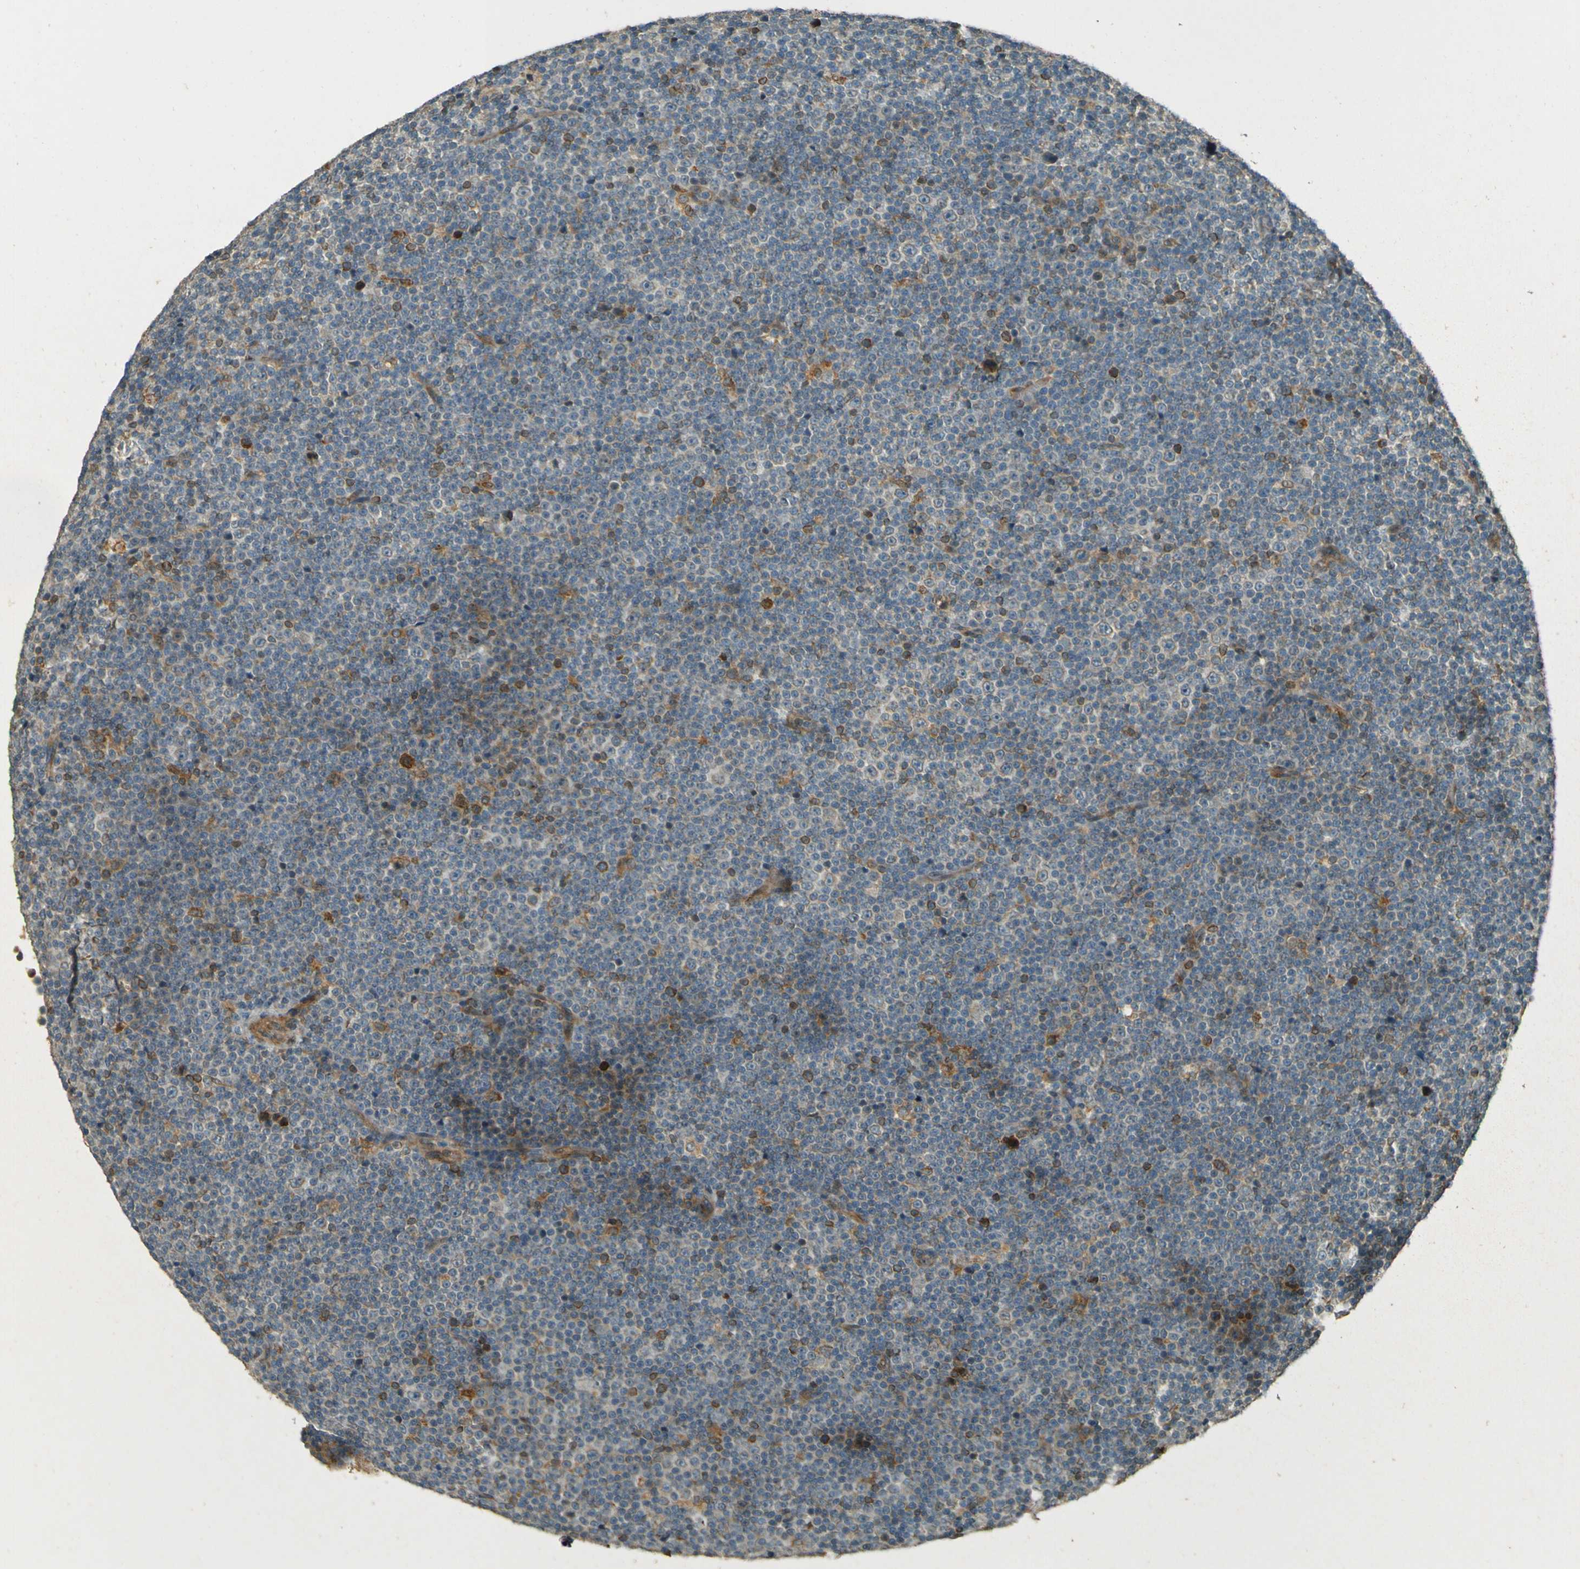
{"staining": {"intensity": "weak", "quantity": "<25%", "location": "cytoplasmic/membranous"}, "tissue": "lymphoma", "cell_type": "Tumor cells", "image_type": "cancer", "snomed": [{"axis": "morphology", "description": "Malignant lymphoma, non-Hodgkin's type, Low grade"}, {"axis": "topography", "description": "Lymph node"}], "caption": "This is an immunohistochemistry photomicrograph of human low-grade malignant lymphoma, non-Hodgkin's type. There is no positivity in tumor cells.", "gene": "LPCAT1", "patient": {"sex": "female", "age": 67}}